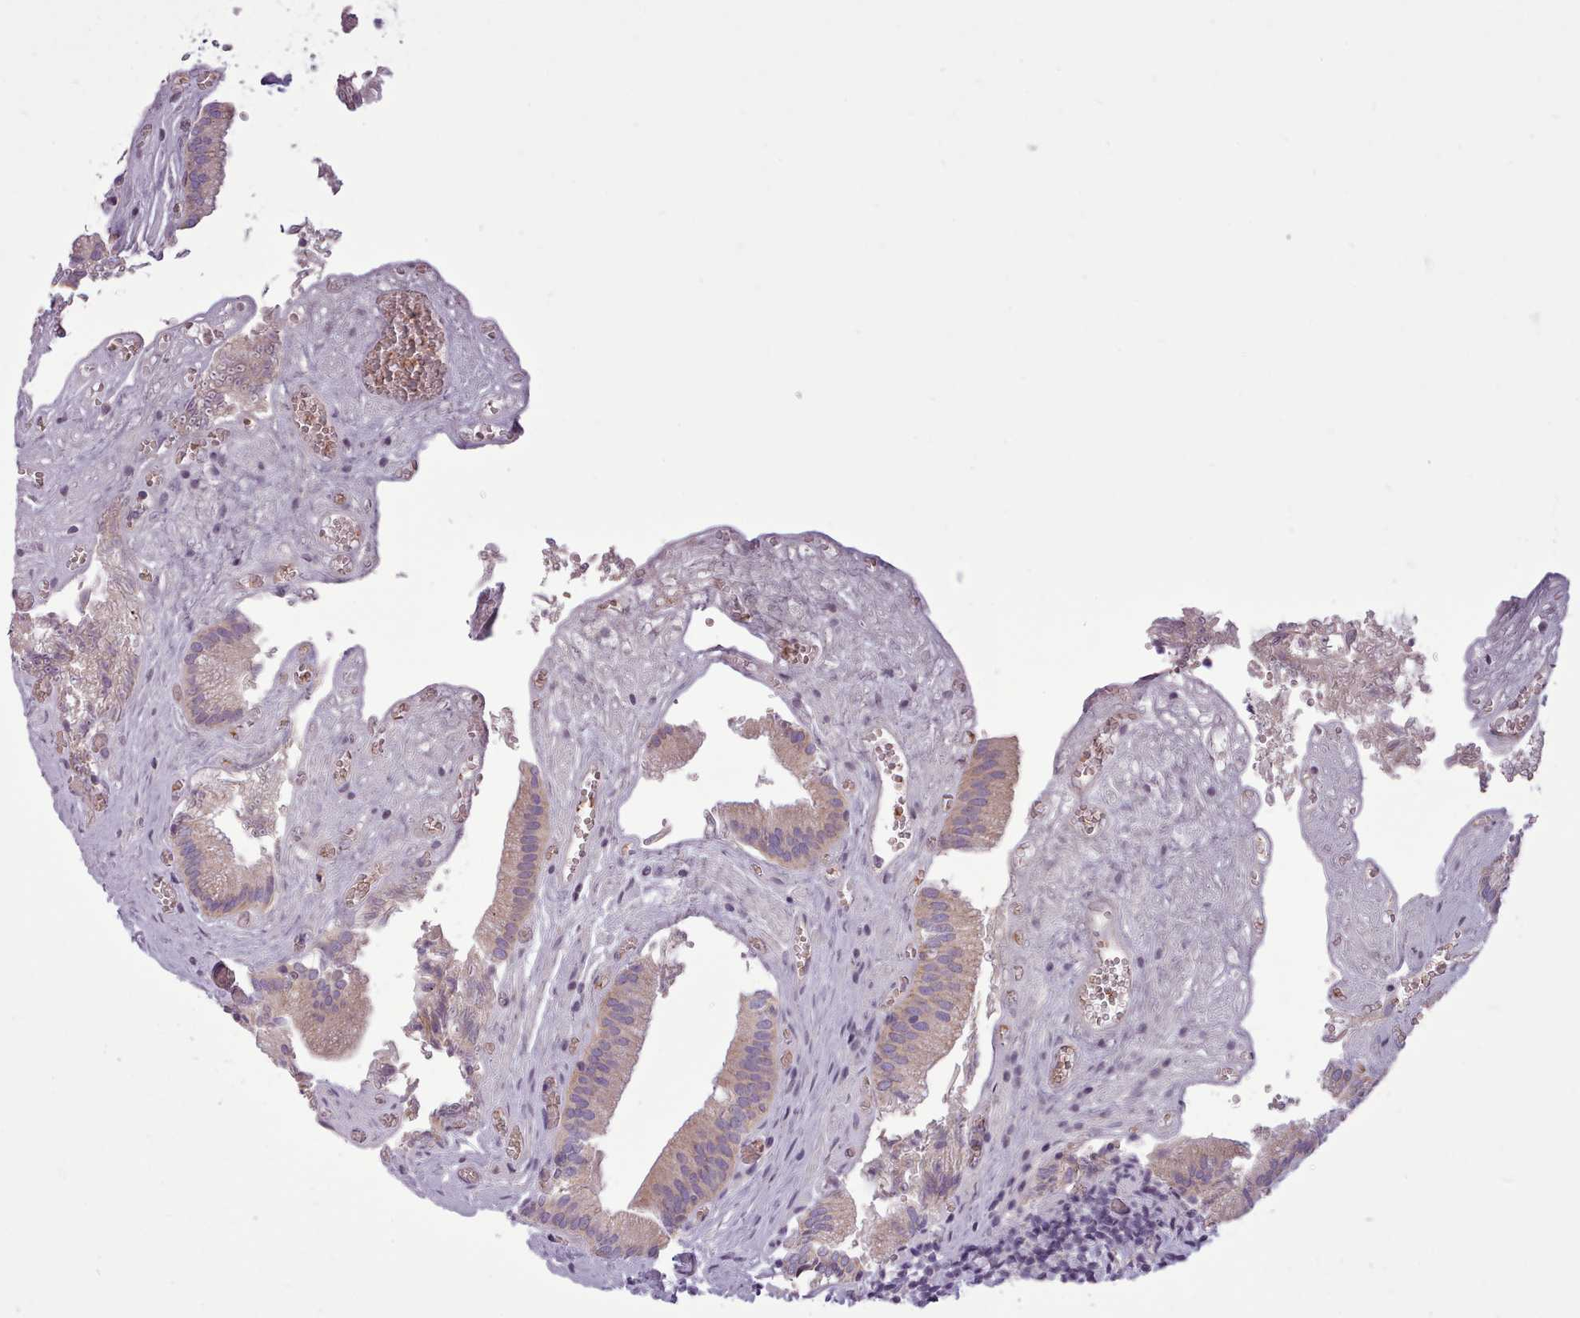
{"staining": {"intensity": "moderate", "quantity": ">75%", "location": "cytoplasmic/membranous"}, "tissue": "gallbladder", "cell_type": "Glandular cells", "image_type": "normal", "snomed": [{"axis": "morphology", "description": "Normal tissue, NOS"}, {"axis": "topography", "description": "Gallbladder"}, {"axis": "topography", "description": "Peripheral nerve tissue"}], "caption": "Protein expression analysis of normal human gallbladder reveals moderate cytoplasmic/membranous positivity in about >75% of glandular cells. The protein is stained brown, and the nuclei are stained in blue (DAB IHC with brightfield microscopy, high magnification).", "gene": "AVL9", "patient": {"sex": "male", "age": 17}}